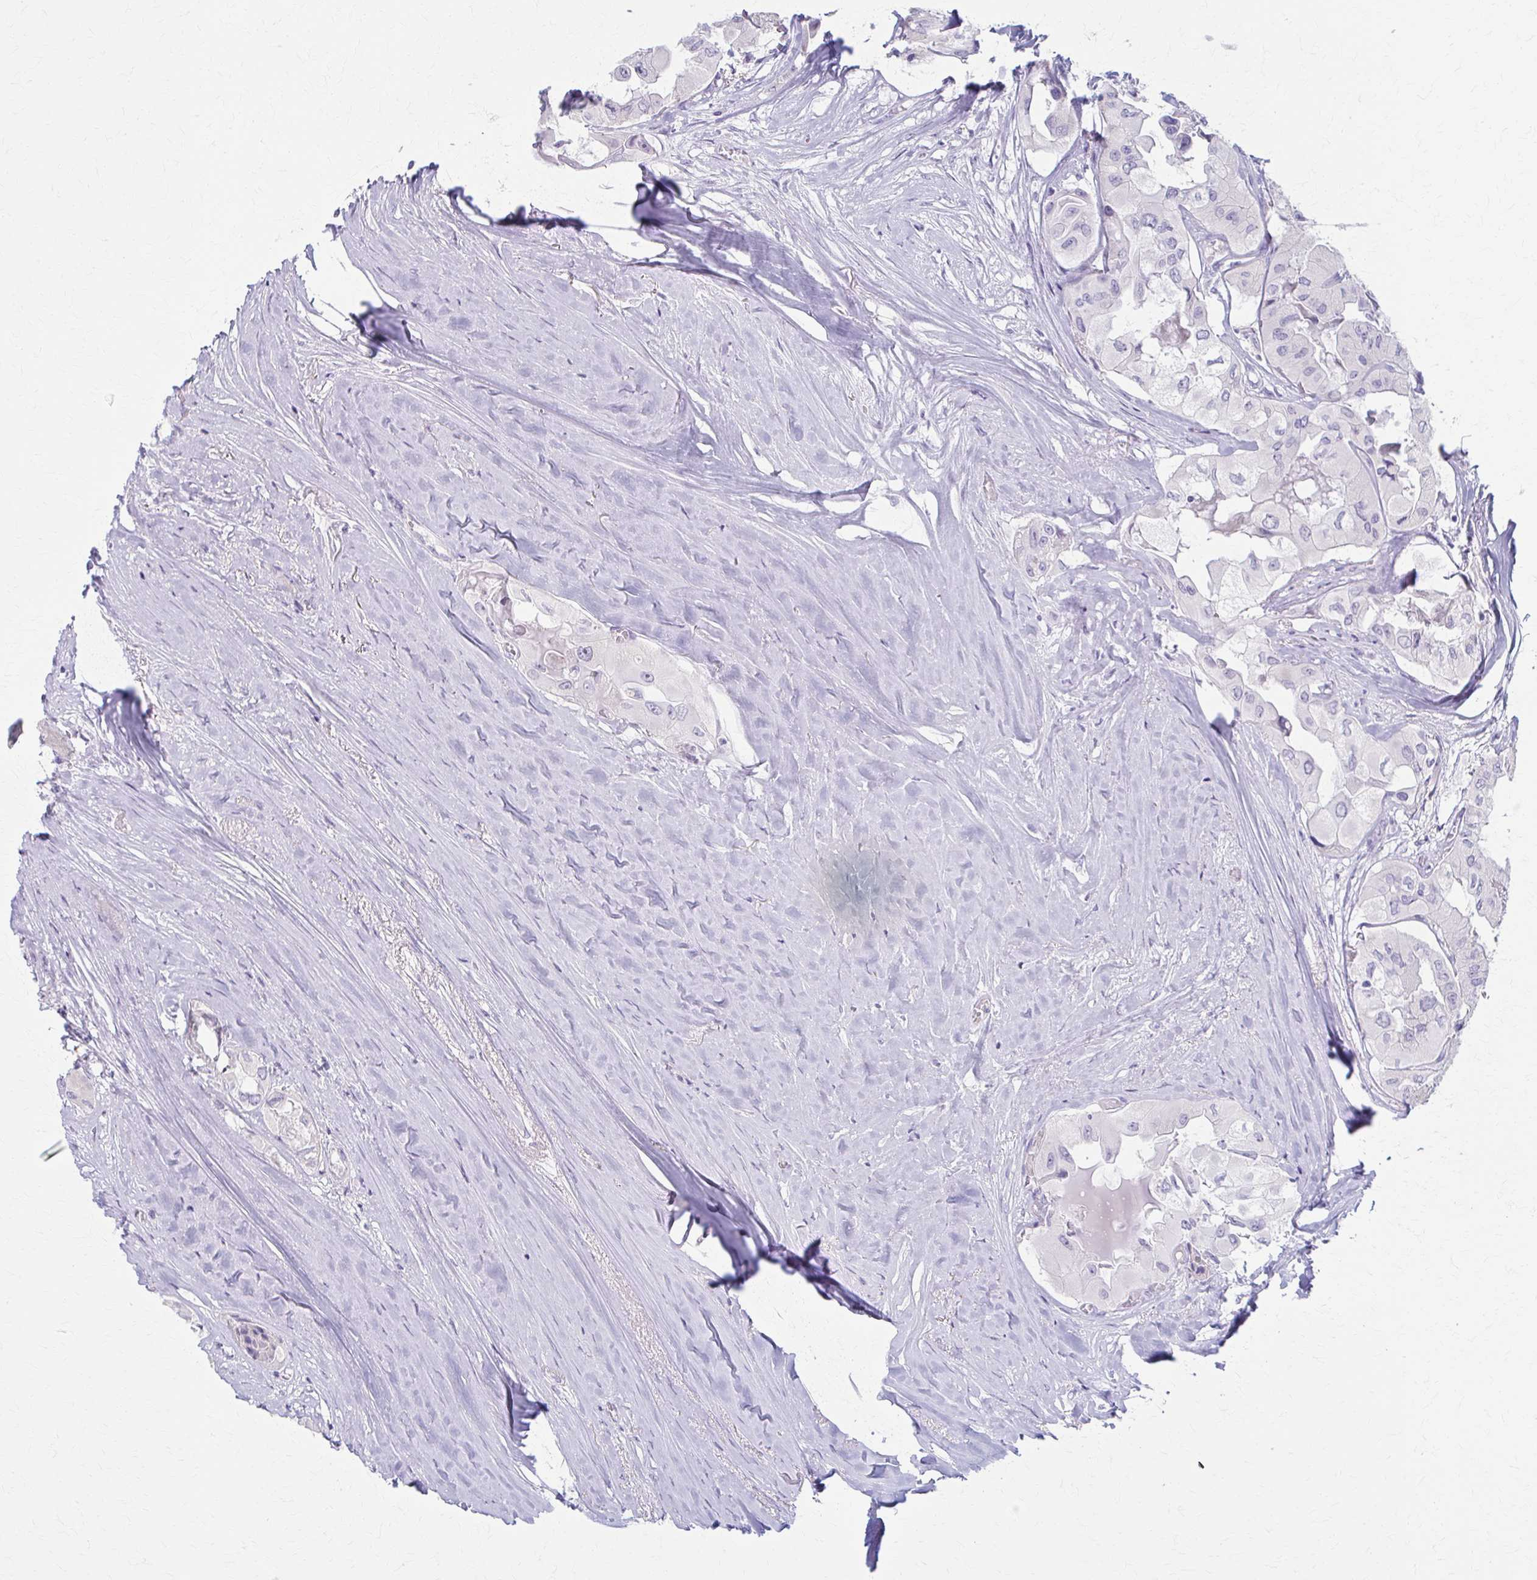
{"staining": {"intensity": "negative", "quantity": "none", "location": "none"}, "tissue": "thyroid cancer", "cell_type": "Tumor cells", "image_type": "cancer", "snomed": [{"axis": "morphology", "description": "Normal tissue, NOS"}, {"axis": "morphology", "description": "Papillary adenocarcinoma, NOS"}, {"axis": "topography", "description": "Thyroid gland"}], "caption": "Tumor cells are negative for protein expression in human thyroid cancer.", "gene": "LDLRAP1", "patient": {"sex": "female", "age": 59}}